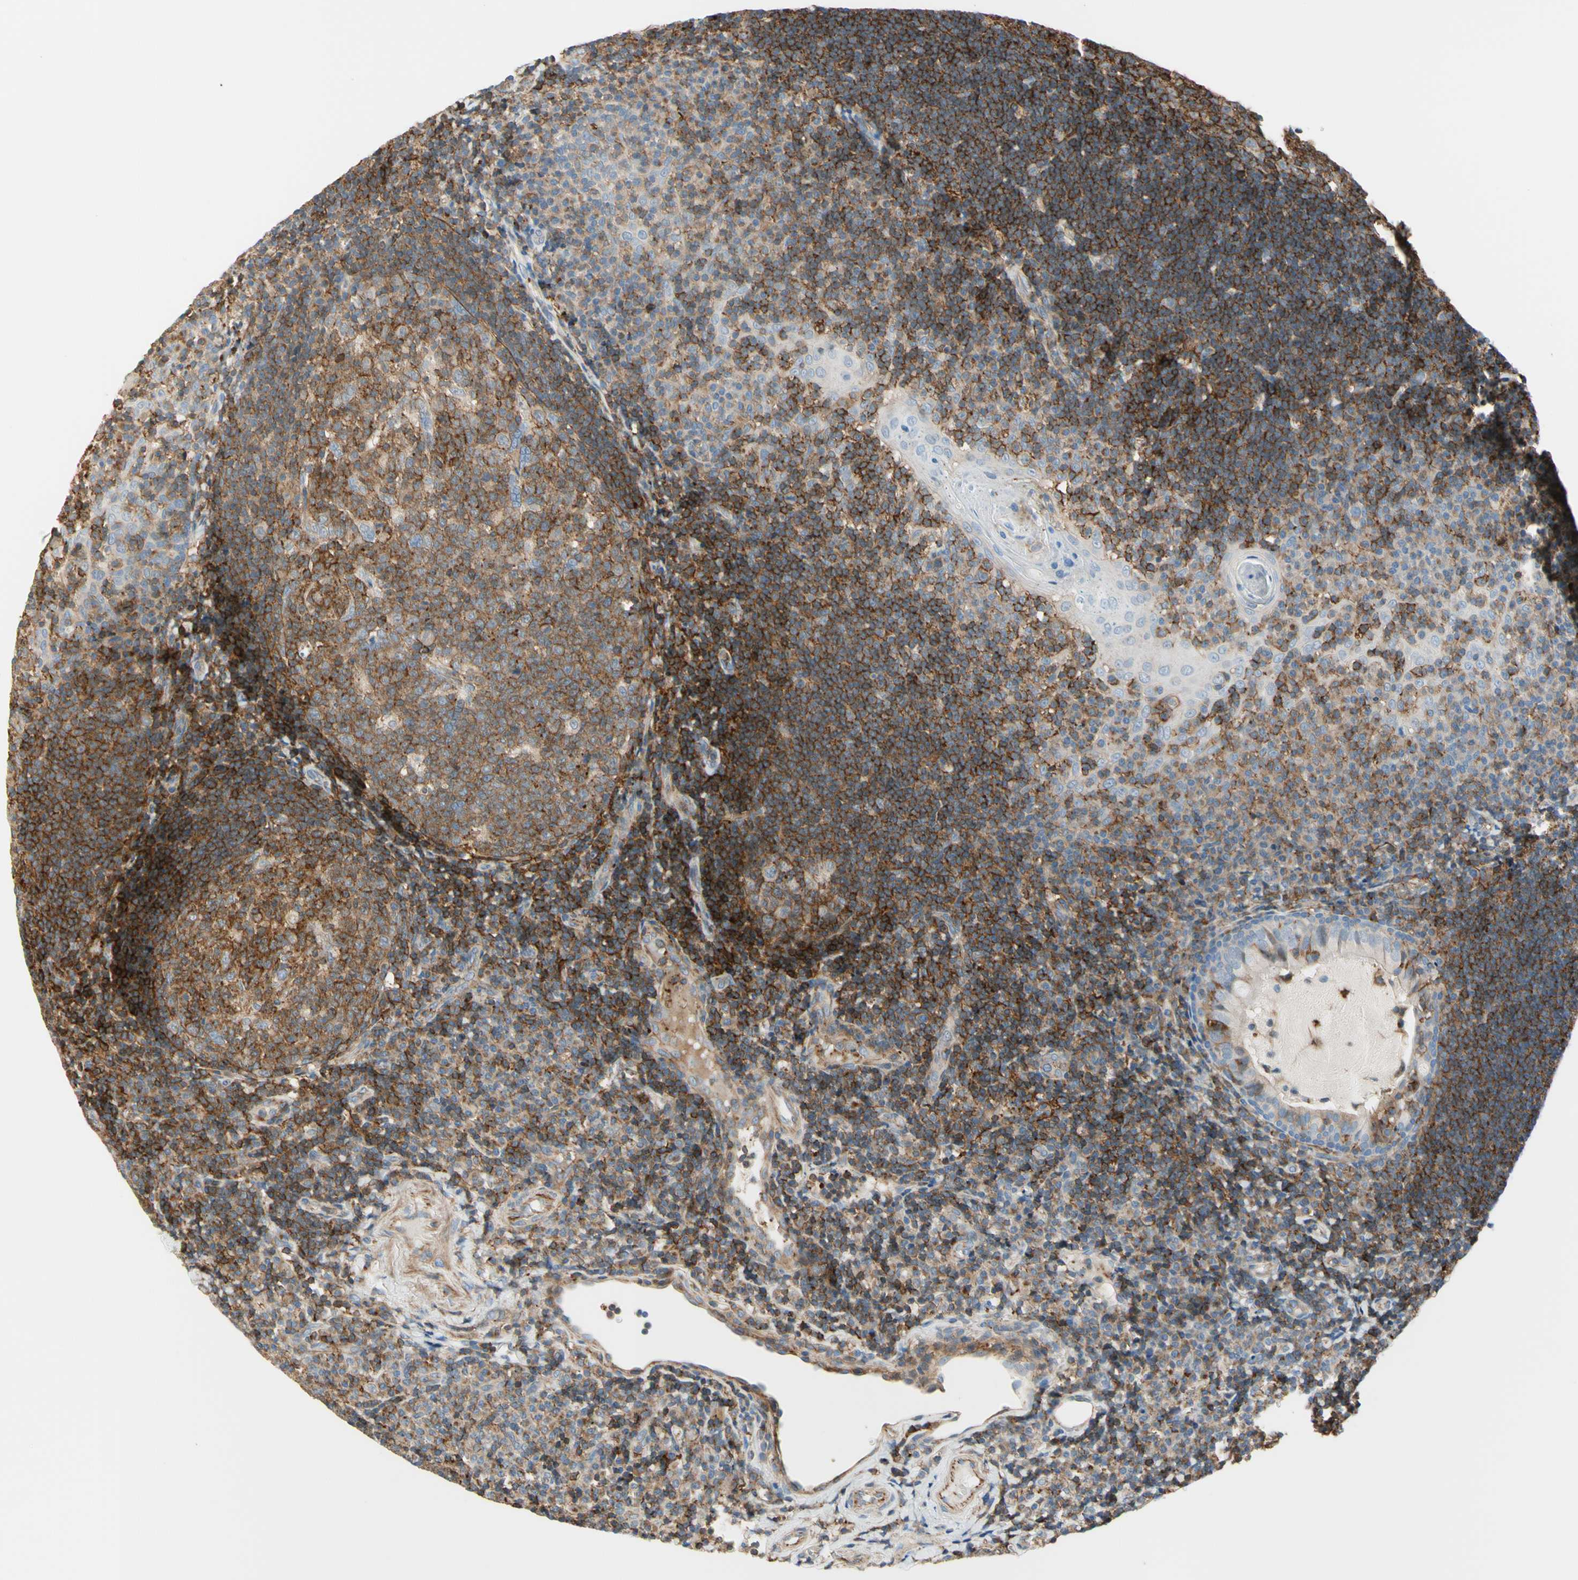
{"staining": {"intensity": "moderate", "quantity": ">75%", "location": "cytoplasmic/membranous"}, "tissue": "tonsil", "cell_type": "Germinal center cells", "image_type": "normal", "snomed": [{"axis": "morphology", "description": "Normal tissue, NOS"}, {"axis": "topography", "description": "Tonsil"}], "caption": "Immunohistochemistry (DAB) staining of benign tonsil displays moderate cytoplasmic/membranous protein staining in approximately >75% of germinal center cells.", "gene": "SEMA4C", "patient": {"sex": "female", "age": 40}}